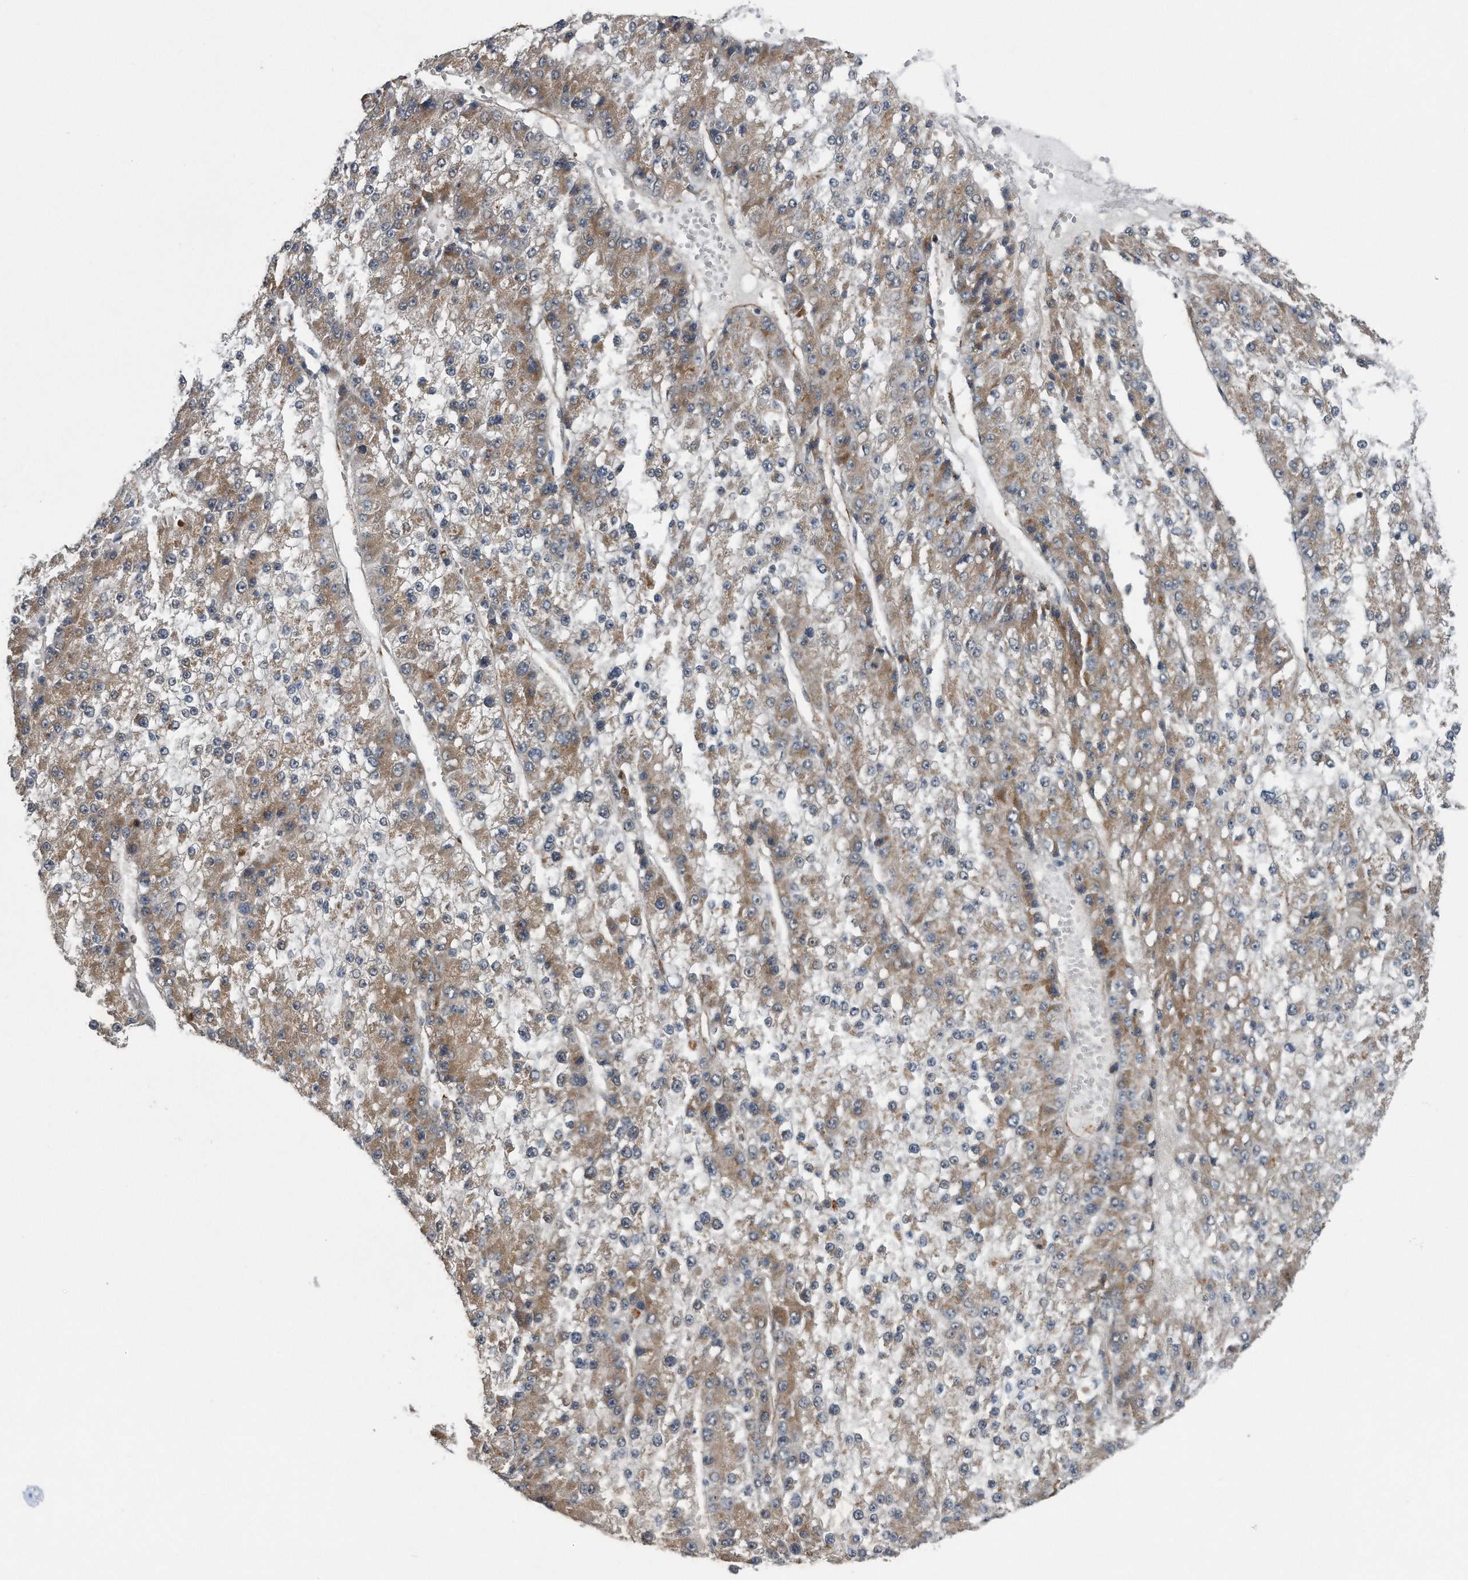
{"staining": {"intensity": "moderate", "quantity": "25%-75%", "location": "cytoplasmic/membranous"}, "tissue": "liver cancer", "cell_type": "Tumor cells", "image_type": "cancer", "snomed": [{"axis": "morphology", "description": "Carcinoma, Hepatocellular, NOS"}, {"axis": "topography", "description": "Liver"}], "caption": "Hepatocellular carcinoma (liver) stained for a protein reveals moderate cytoplasmic/membranous positivity in tumor cells.", "gene": "LYRM4", "patient": {"sex": "female", "age": 73}}